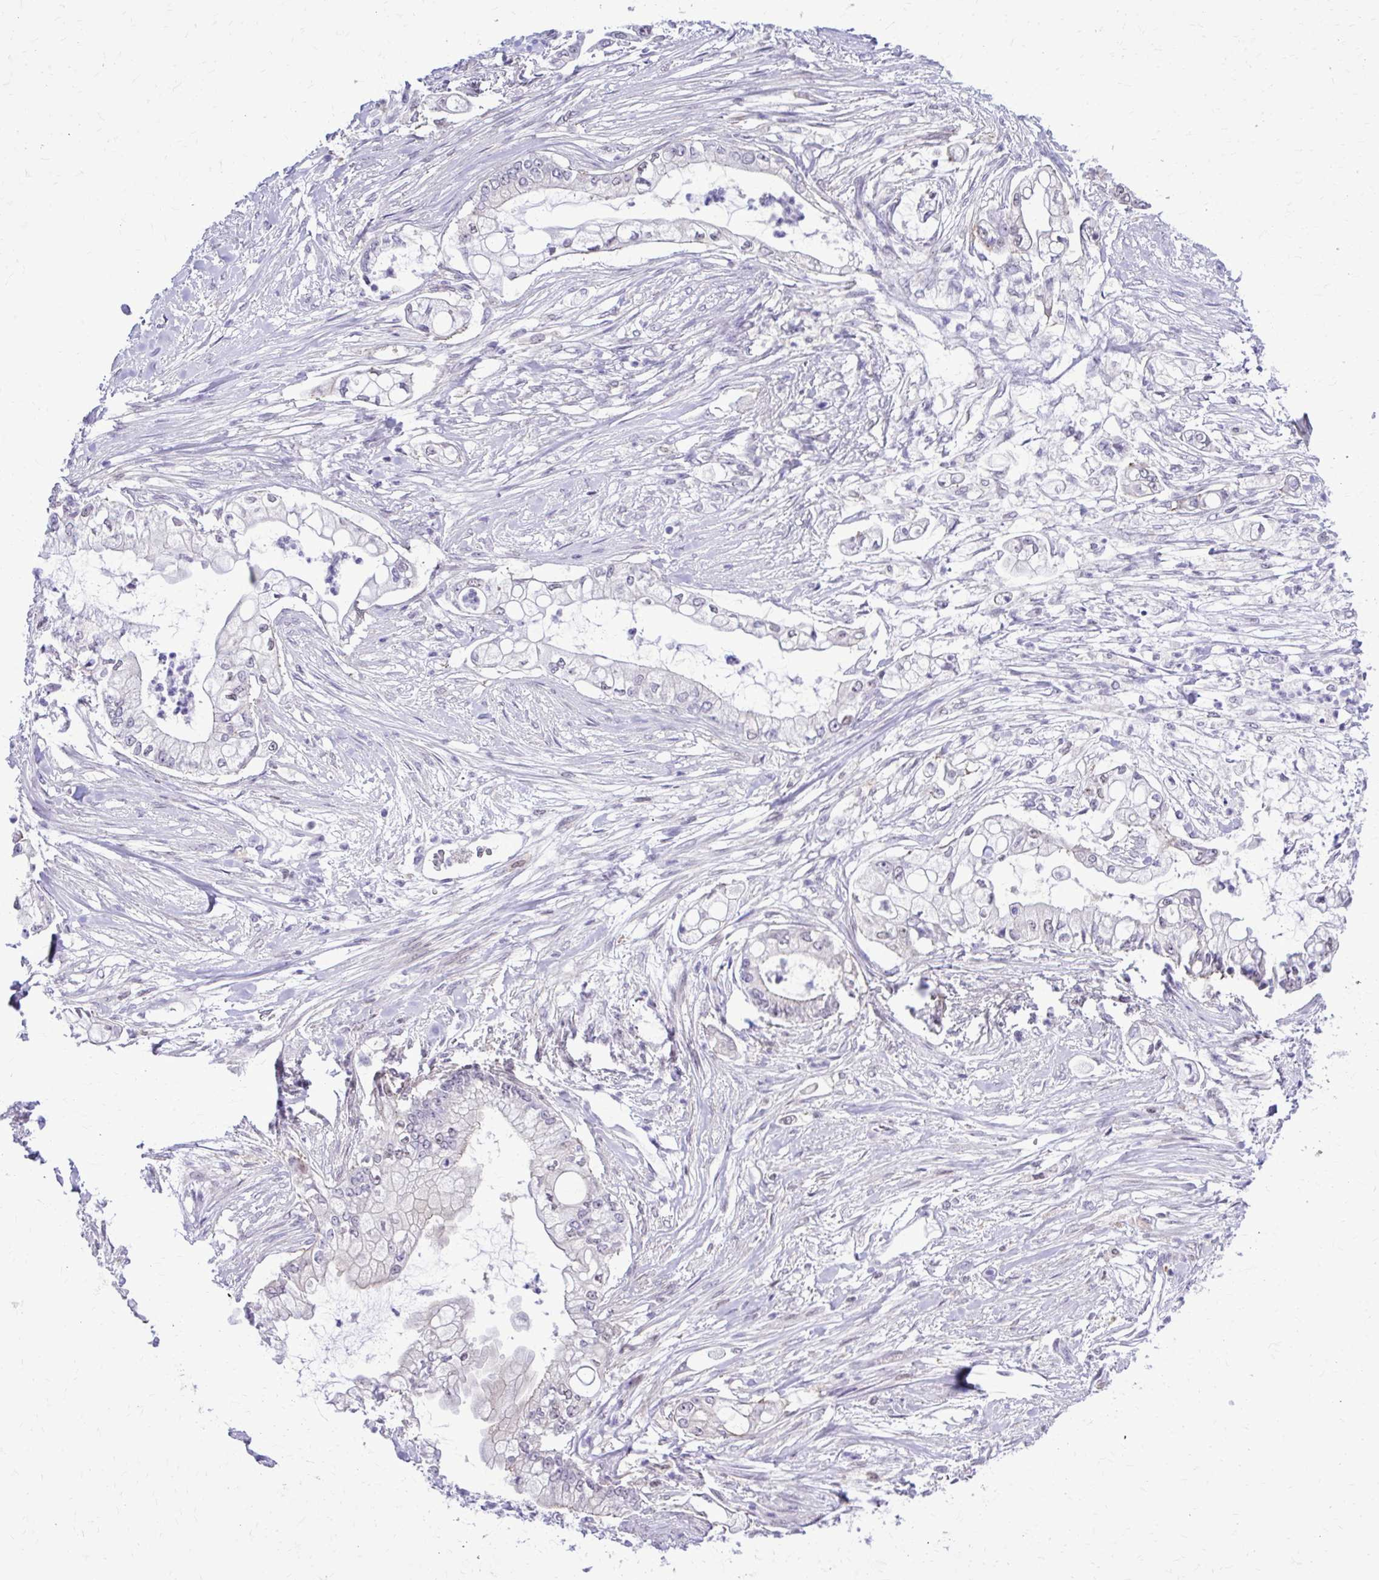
{"staining": {"intensity": "negative", "quantity": "none", "location": "none"}, "tissue": "pancreatic cancer", "cell_type": "Tumor cells", "image_type": "cancer", "snomed": [{"axis": "morphology", "description": "Adenocarcinoma, NOS"}, {"axis": "topography", "description": "Pancreas"}], "caption": "There is no significant positivity in tumor cells of pancreatic cancer. (DAB IHC visualized using brightfield microscopy, high magnification).", "gene": "RASL11B", "patient": {"sex": "female", "age": 69}}